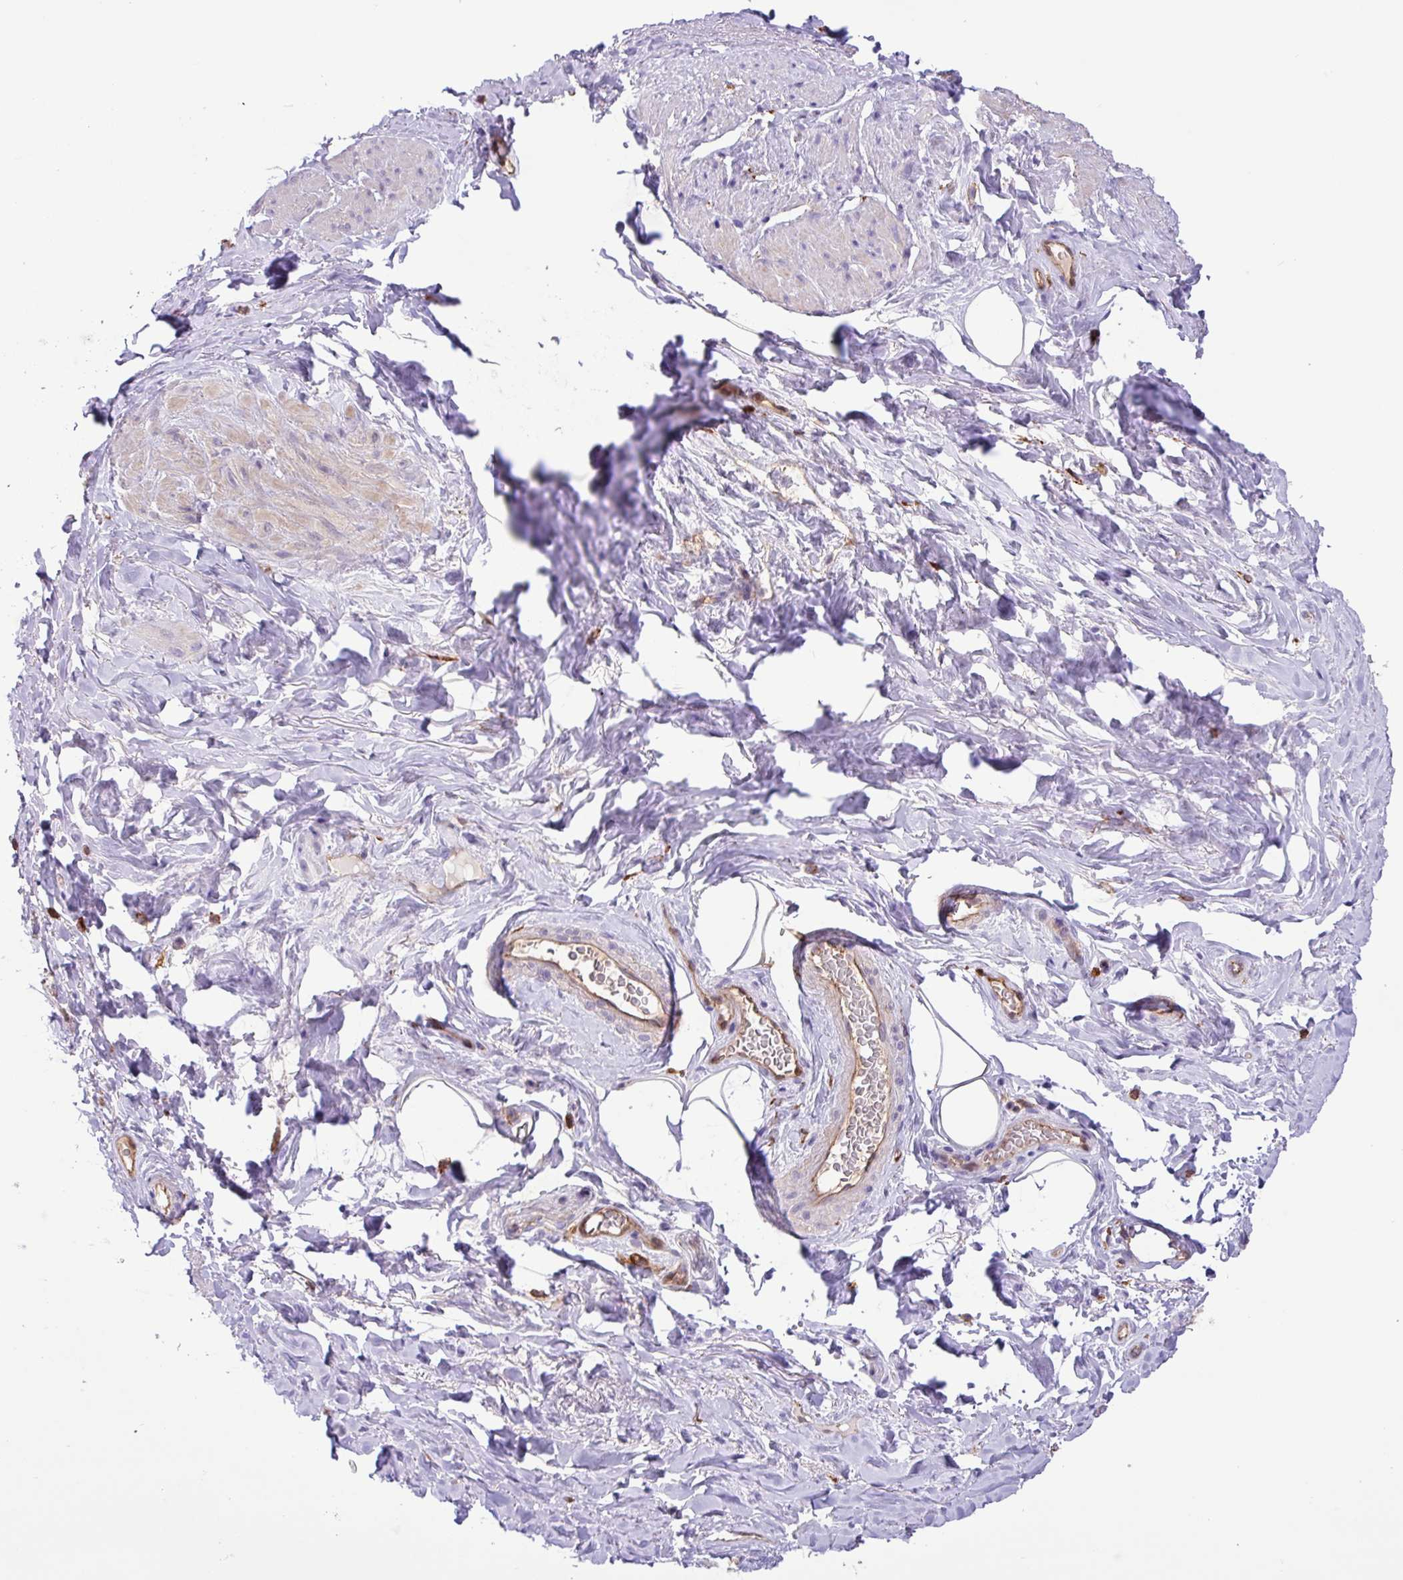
{"staining": {"intensity": "weak", "quantity": "<25%", "location": "cytoplasmic/membranous"}, "tissue": "smooth muscle", "cell_type": "Smooth muscle cells", "image_type": "normal", "snomed": [{"axis": "morphology", "description": "Normal tissue, NOS"}, {"axis": "topography", "description": "Smooth muscle"}, {"axis": "topography", "description": "Peripheral nerve tissue"}], "caption": "Protein analysis of benign smooth muscle reveals no significant positivity in smooth muscle cells. (DAB (3,3'-diaminobenzidine) immunohistochemistry visualized using brightfield microscopy, high magnification).", "gene": "PPP1R18", "patient": {"sex": "male", "age": 69}}